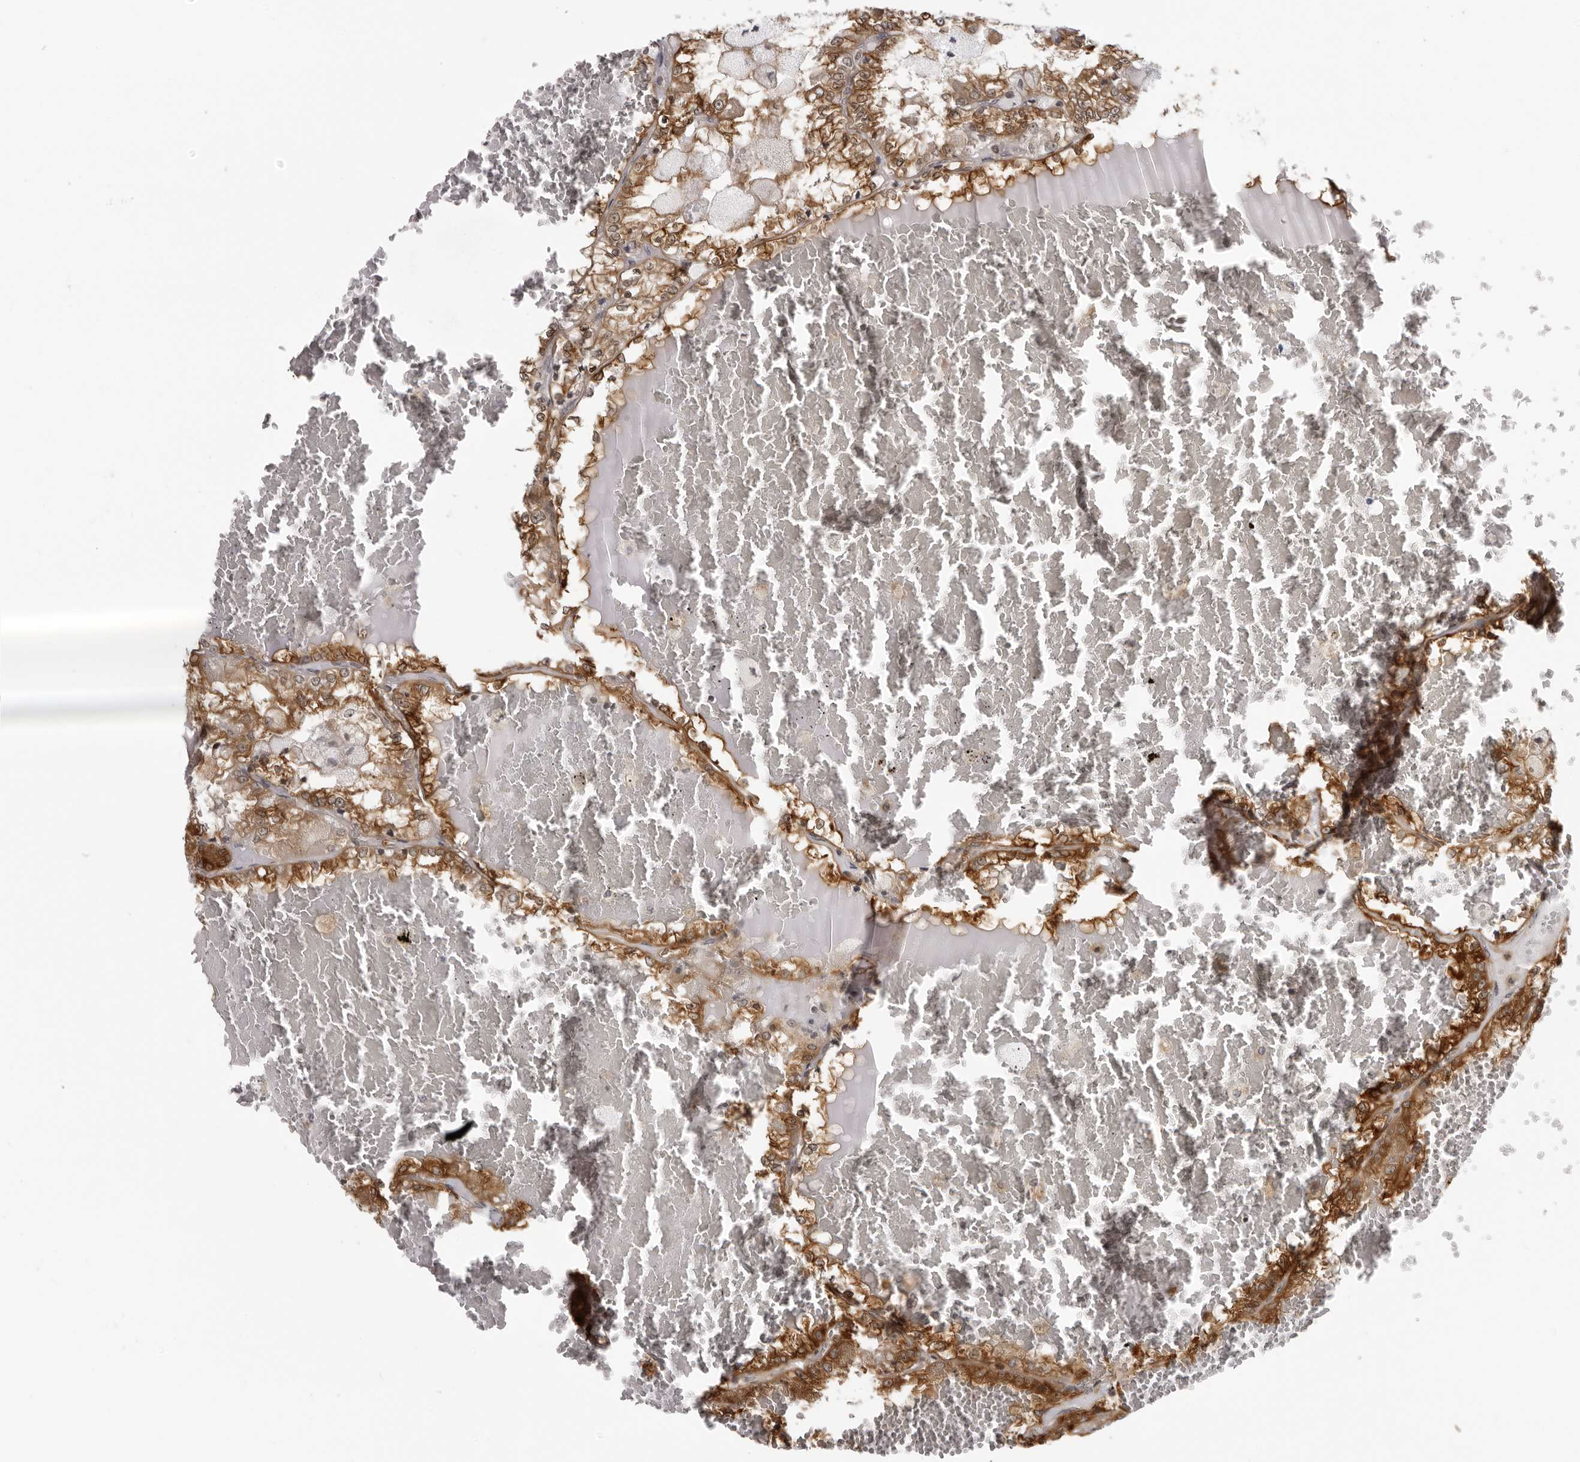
{"staining": {"intensity": "moderate", "quantity": ">75%", "location": "cytoplasmic/membranous"}, "tissue": "renal cancer", "cell_type": "Tumor cells", "image_type": "cancer", "snomed": [{"axis": "morphology", "description": "Adenocarcinoma, NOS"}, {"axis": "topography", "description": "Kidney"}], "caption": "An image showing moderate cytoplasmic/membranous staining in about >75% of tumor cells in renal adenocarcinoma, as visualized by brown immunohistochemical staining.", "gene": "MRPS15", "patient": {"sex": "female", "age": 56}}